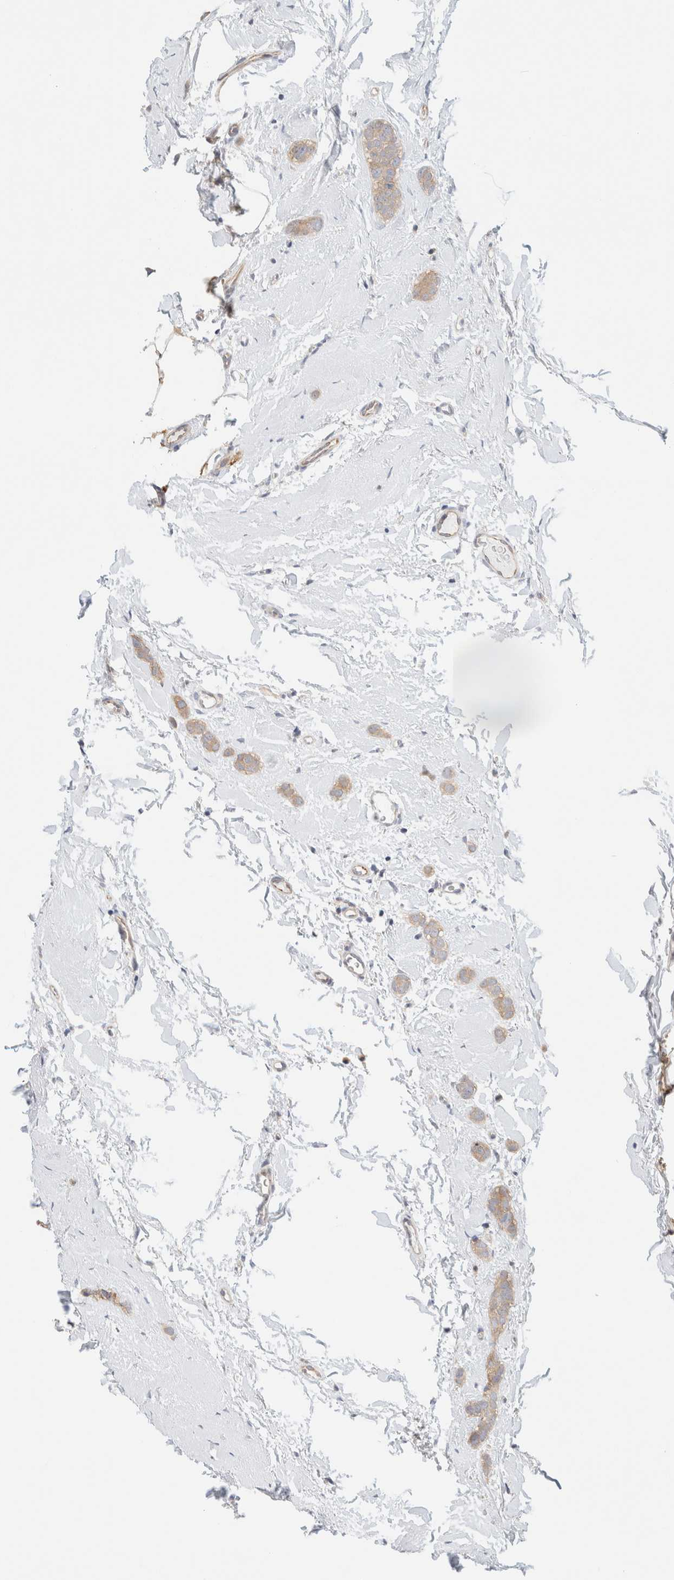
{"staining": {"intensity": "weak", "quantity": ">75%", "location": "cytoplasmic/membranous"}, "tissue": "breast cancer", "cell_type": "Tumor cells", "image_type": "cancer", "snomed": [{"axis": "morphology", "description": "Lobular carcinoma"}, {"axis": "topography", "description": "Skin"}, {"axis": "topography", "description": "Breast"}], "caption": "IHC (DAB) staining of breast lobular carcinoma shows weak cytoplasmic/membranous protein expression in about >75% of tumor cells.", "gene": "UNC13B", "patient": {"sex": "female", "age": 46}}